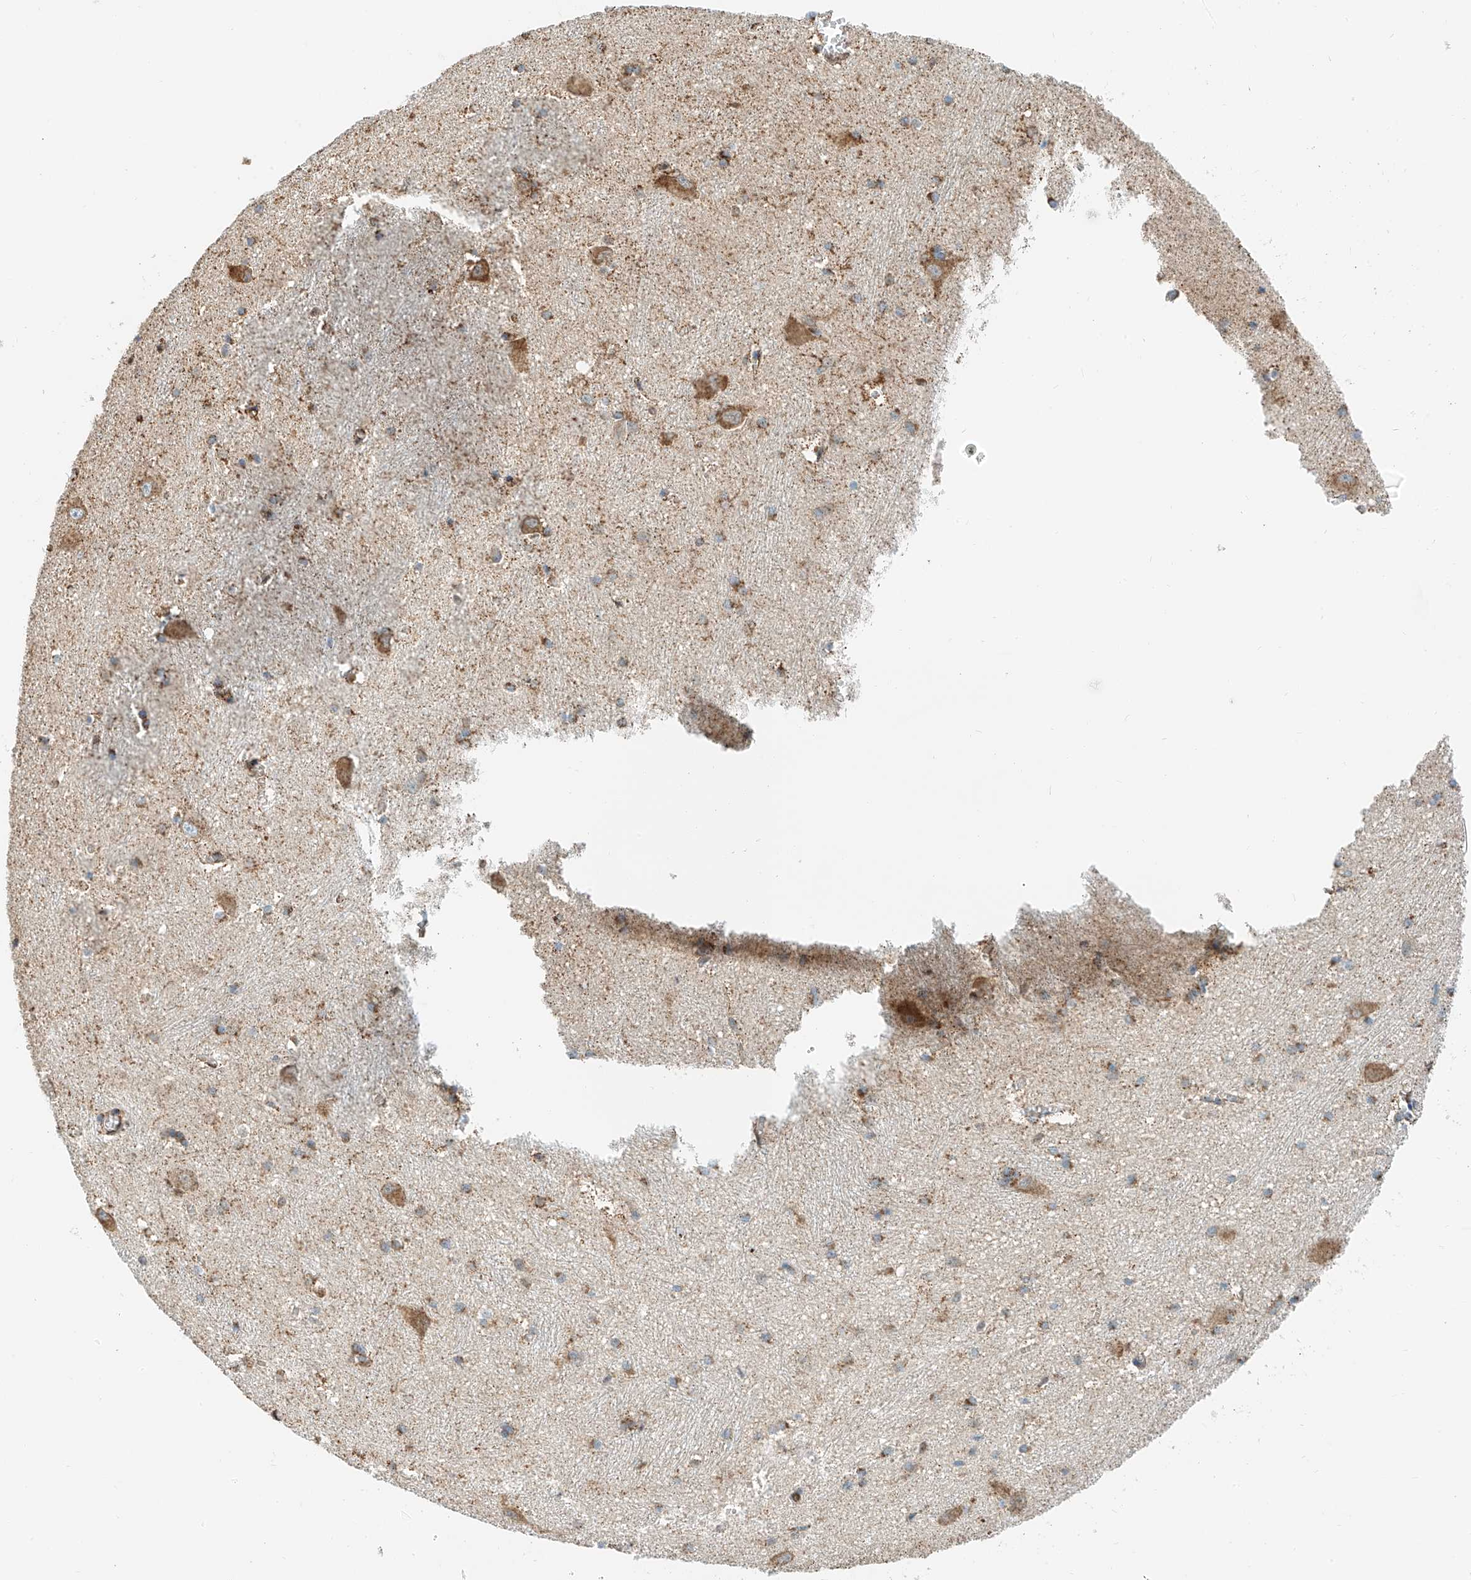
{"staining": {"intensity": "moderate", "quantity": "<25%", "location": "cytoplasmic/membranous"}, "tissue": "caudate", "cell_type": "Glial cells", "image_type": "normal", "snomed": [{"axis": "morphology", "description": "Normal tissue, NOS"}, {"axis": "topography", "description": "Lateral ventricle wall"}], "caption": "A brown stain shows moderate cytoplasmic/membranous positivity of a protein in glial cells of normal human caudate. (brown staining indicates protein expression, while blue staining denotes nuclei).", "gene": "PPA2", "patient": {"sex": "male", "age": 37}}